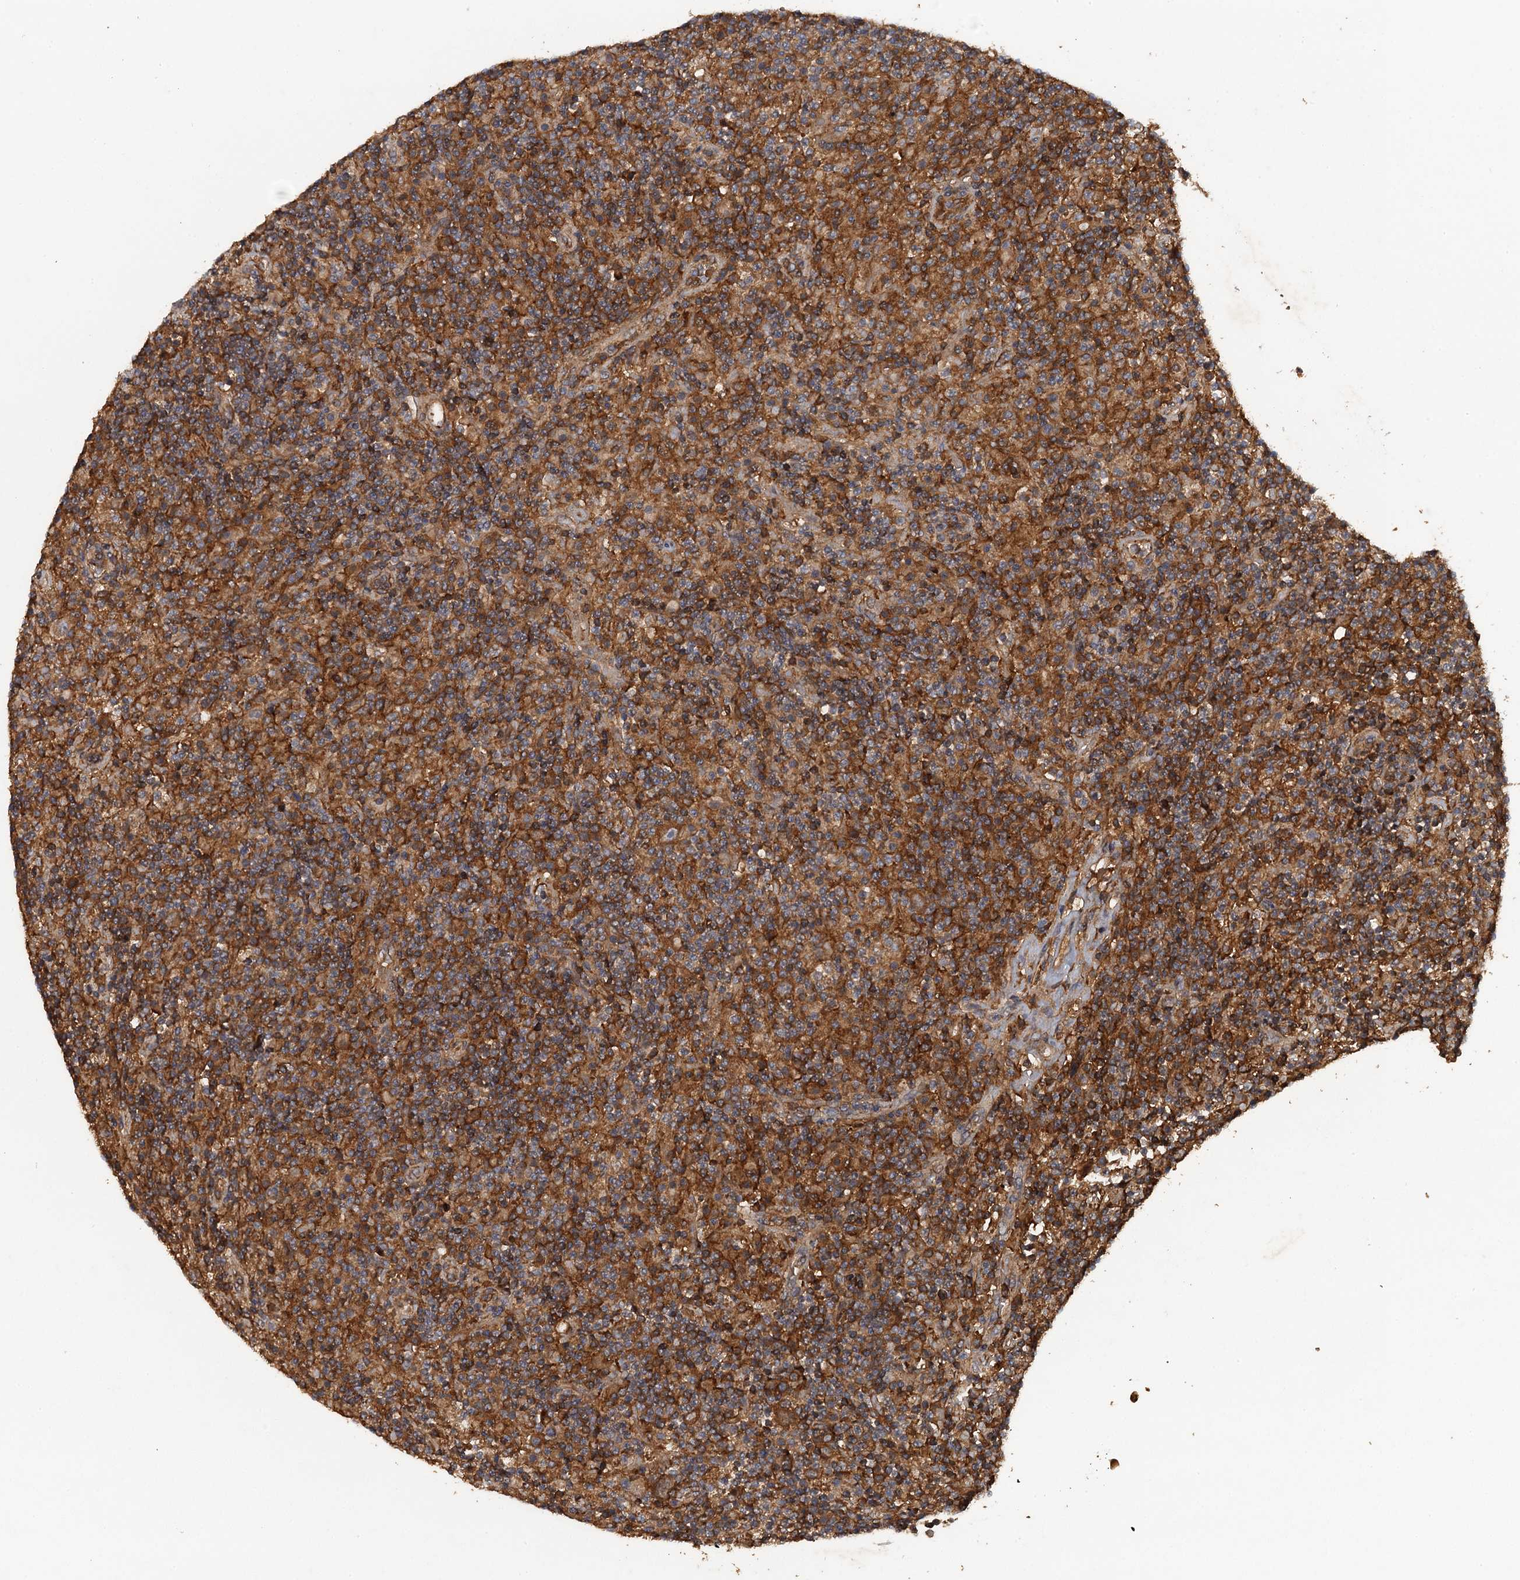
{"staining": {"intensity": "negative", "quantity": "none", "location": "none"}, "tissue": "lymphoma", "cell_type": "Tumor cells", "image_type": "cancer", "snomed": [{"axis": "morphology", "description": "Hodgkin's disease, NOS"}, {"axis": "topography", "description": "Lymph node"}], "caption": "Histopathology image shows no significant protein expression in tumor cells of Hodgkin's disease.", "gene": "HAPLN3", "patient": {"sex": "male", "age": 70}}